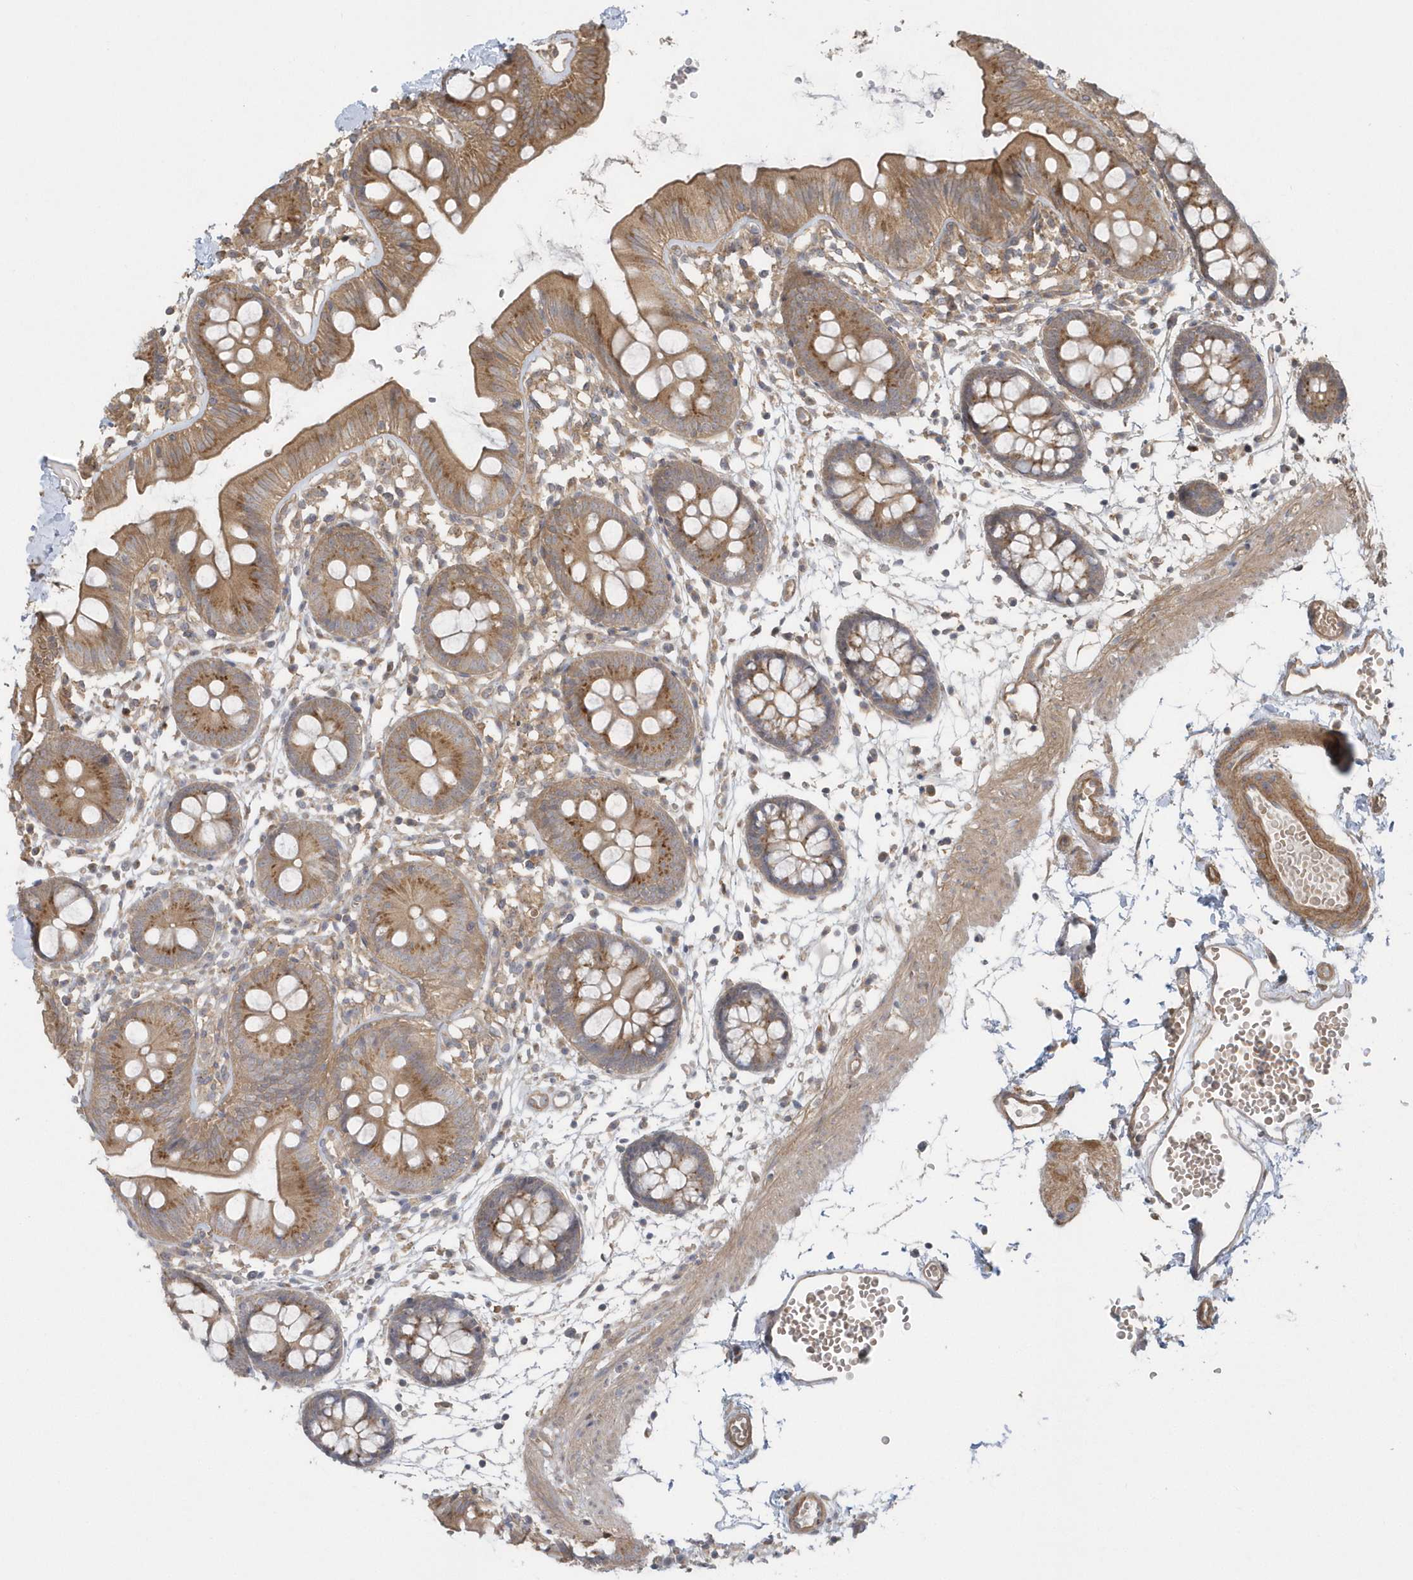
{"staining": {"intensity": "moderate", "quantity": ">75%", "location": "cytoplasmic/membranous"}, "tissue": "colon", "cell_type": "Endothelial cells", "image_type": "normal", "snomed": [{"axis": "morphology", "description": "Normal tissue, NOS"}, {"axis": "topography", "description": "Colon"}], "caption": "Human colon stained with a brown dye reveals moderate cytoplasmic/membranous positive positivity in approximately >75% of endothelial cells.", "gene": "ACTR1A", "patient": {"sex": "male", "age": 56}}